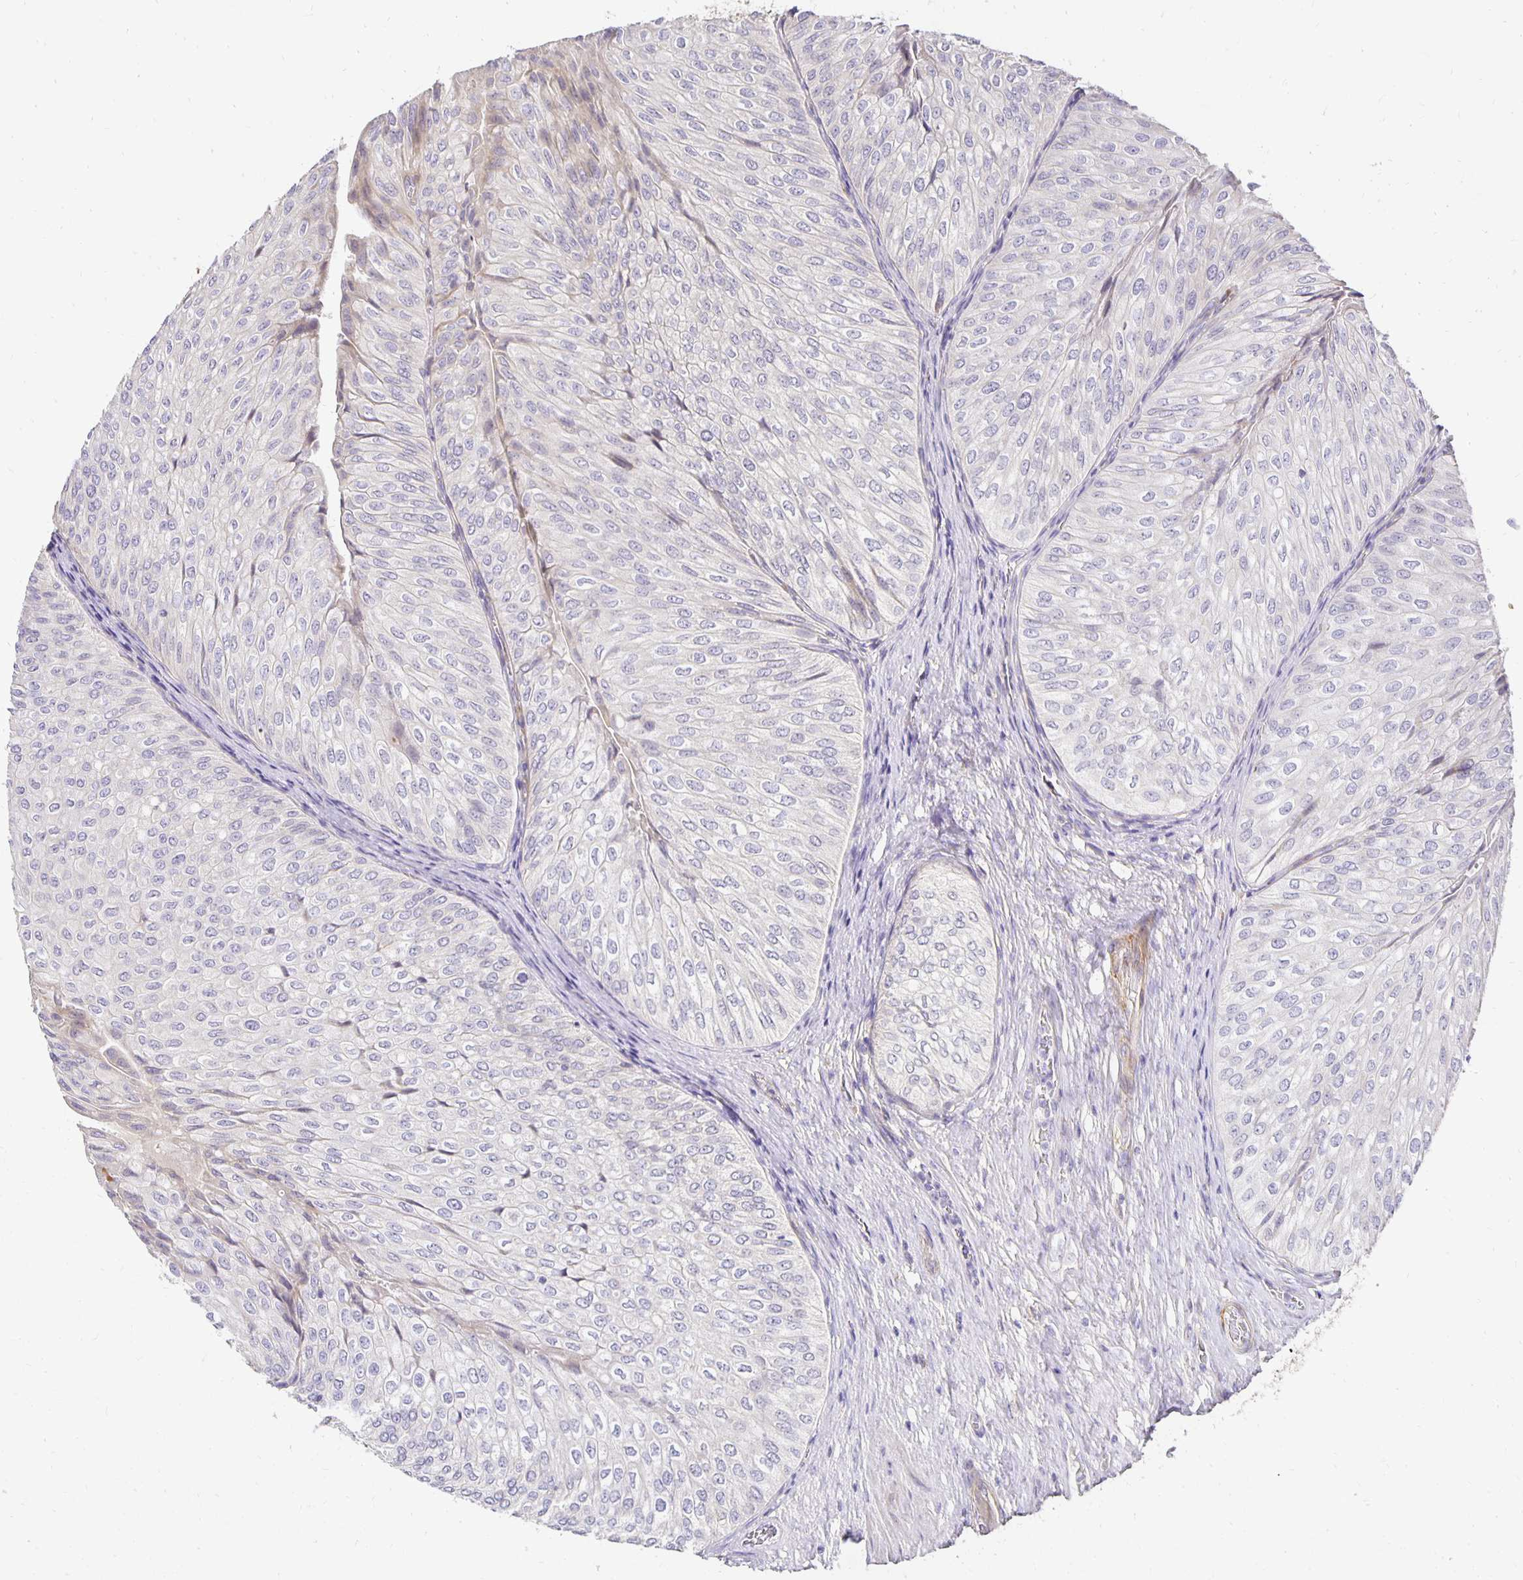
{"staining": {"intensity": "negative", "quantity": "none", "location": "none"}, "tissue": "urothelial cancer", "cell_type": "Tumor cells", "image_type": "cancer", "snomed": [{"axis": "morphology", "description": "Urothelial carcinoma, NOS"}, {"axis": "topography", "description": "Urinary bladder"}], "caption": "Transitional cell carcinoma was stained to show a protein in brown. There is no significant staining in tumor cells.", "gene": "PLOD1", "patient": {"sex": "male", "age": 62}}